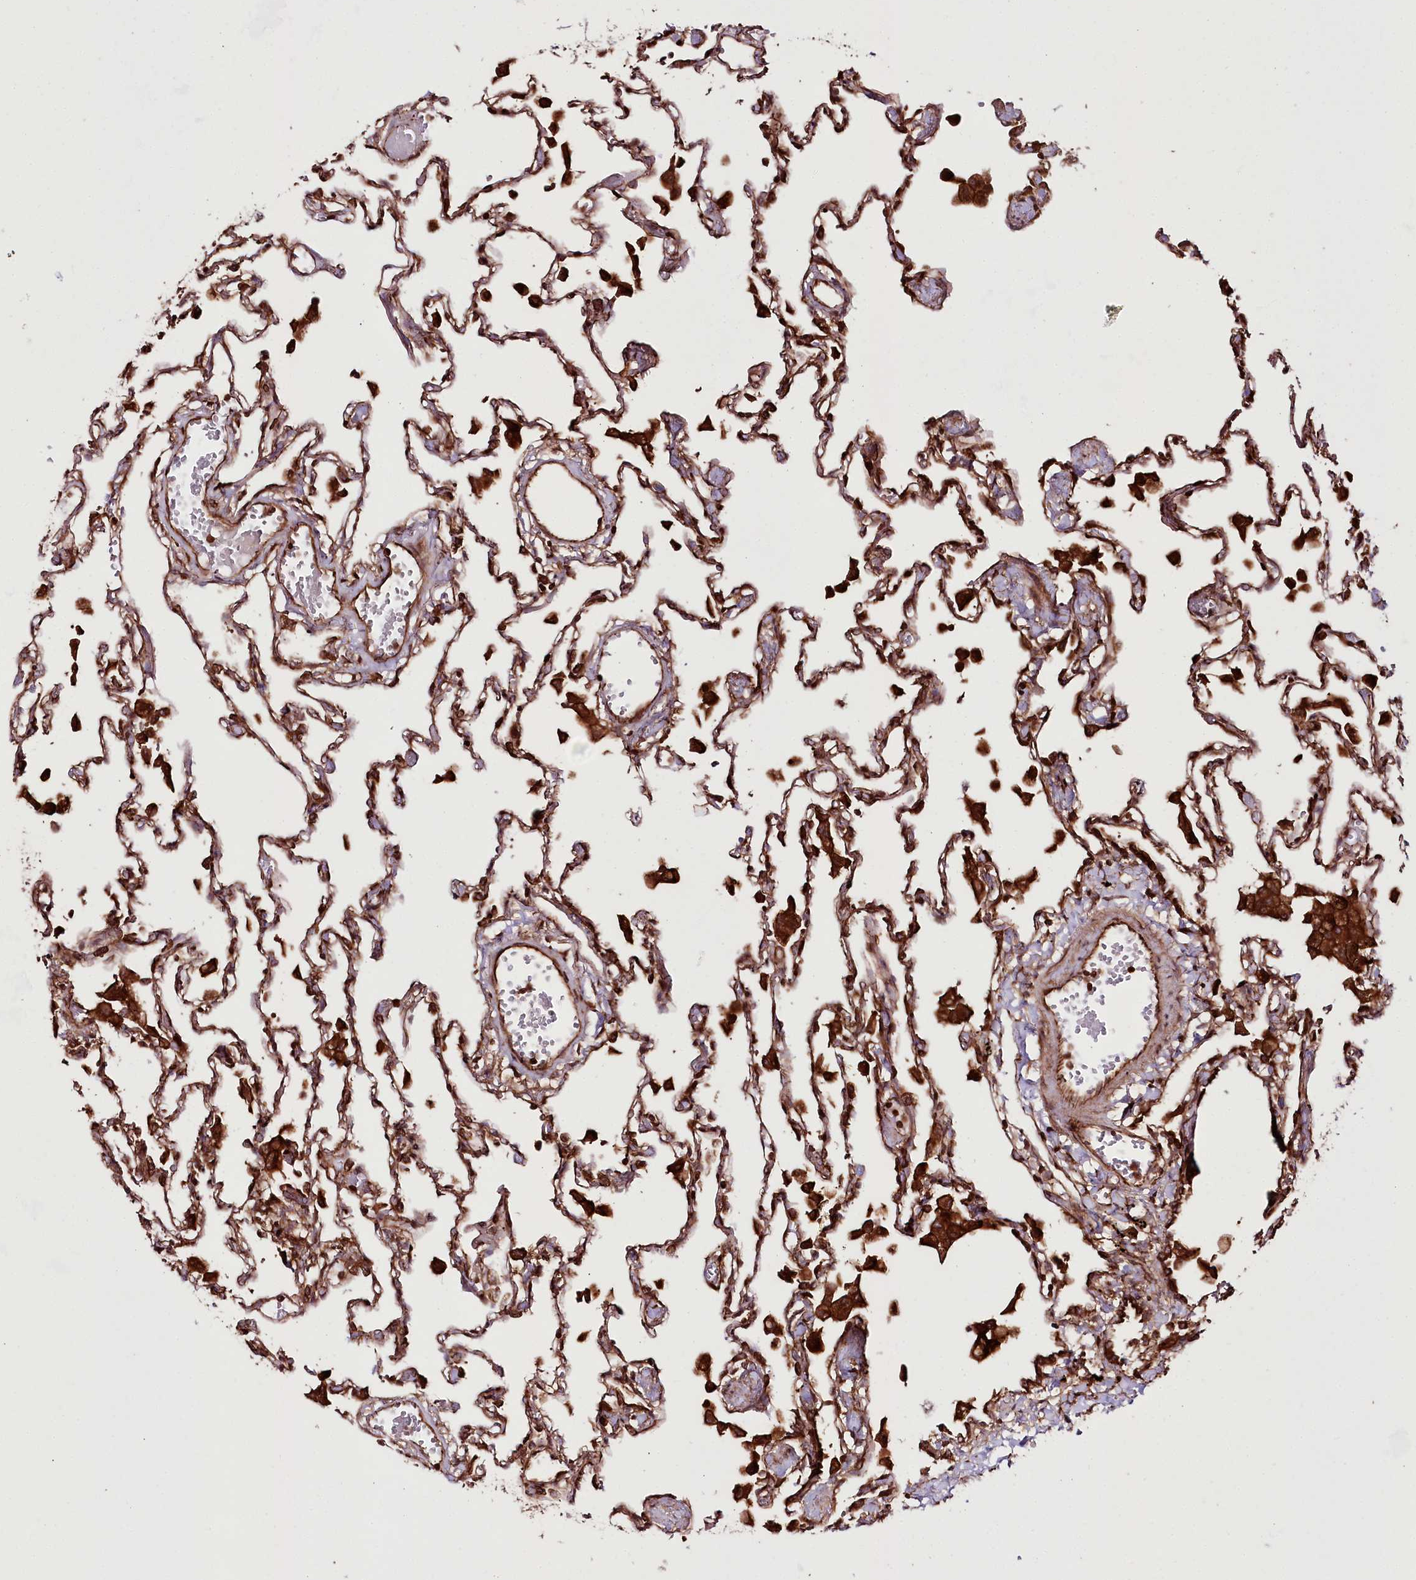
{"staining": {"intensity": "strong", "quantity": ">75%", "location": "cytoplasmic/membranous"}, "tissue": "lung", "cell_type": "Alveolar cells", "image_type": "normal", "snomed": [{"axis": "morphology", "description": "Normal tissue, NOS"}, {"axis": "topography", "description": "Bronchus"}, {"axis": "topography", "description": "Lung"}], "caption": "Unremarkable lung displays strong cytoplasmic/membranous staining in about >75% of alveolar cells, visualized by immunohistochemistry.", "gene": "DHX29", "patient": {"sex": "female", "age": 49}}